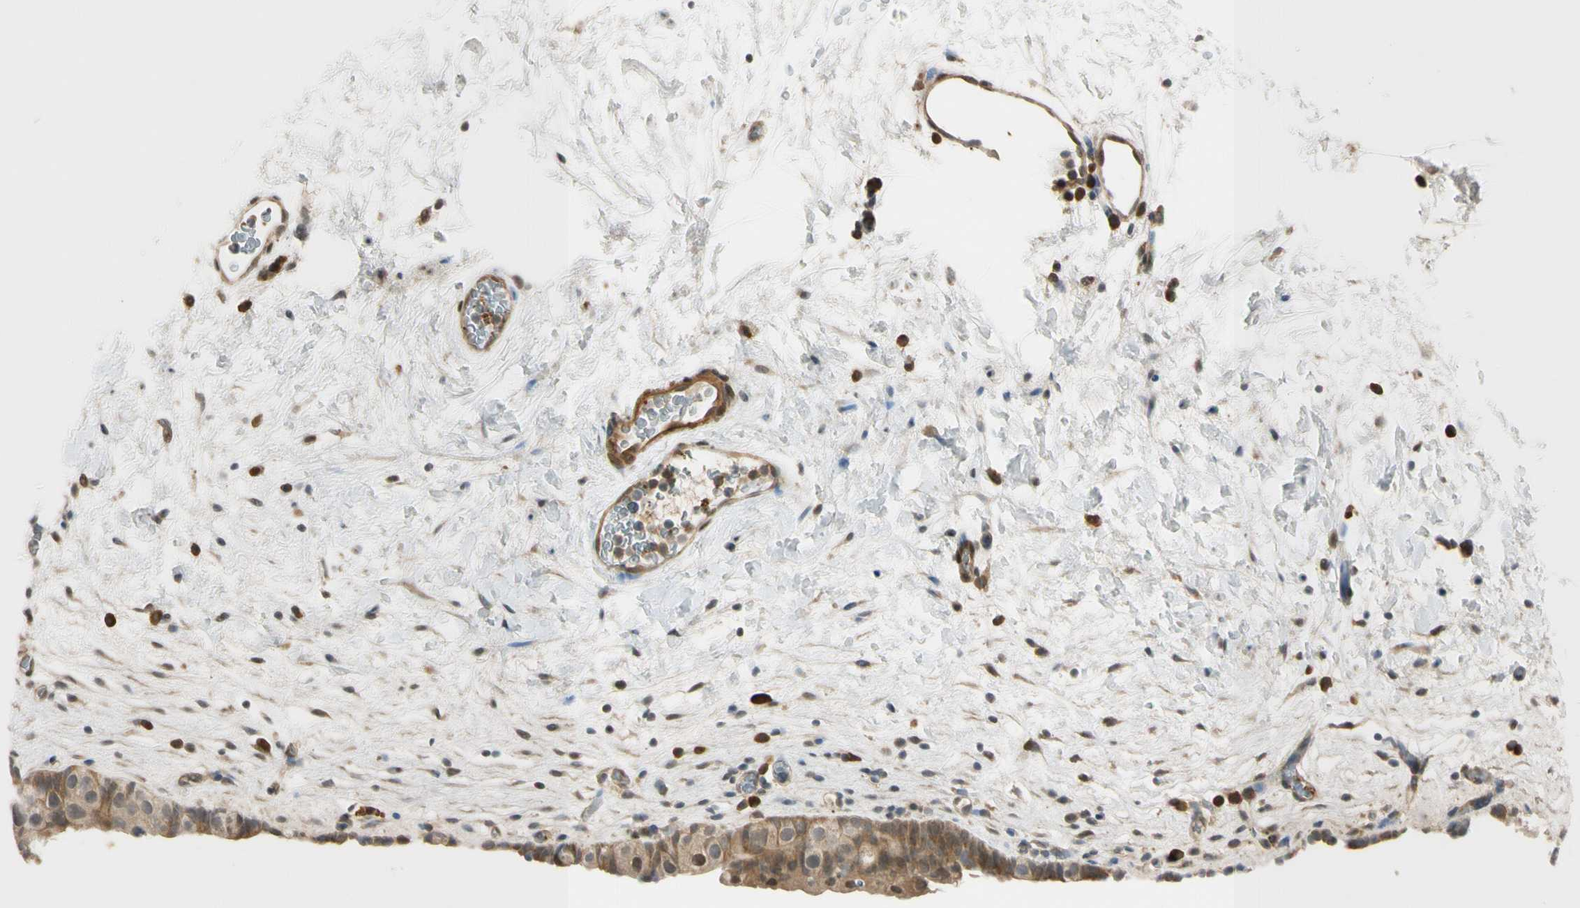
{"staining": {"intensity": "moderate", "quantity": ">75%", "location": "cytoplasmic/membranous"}, "tissue": "urinary bladder", "cell_type": "Urothelial cells", "image_type": "normal", "snomed": [{"axis": "morphology", "description": "Normal tissue, NOS"}, {"axis": "topography", "description": "Urinary bladder"}], "caption": "Protein analysis of normal urinary bladder displays moderate cytoplasmic/membranous positivity in approximately >75% of urothelial cells. (DAB IHC with brightfield microscopy, high magnification).", "gene": "RASGRF1", "patient": {"sex": "female", "age": 64}}